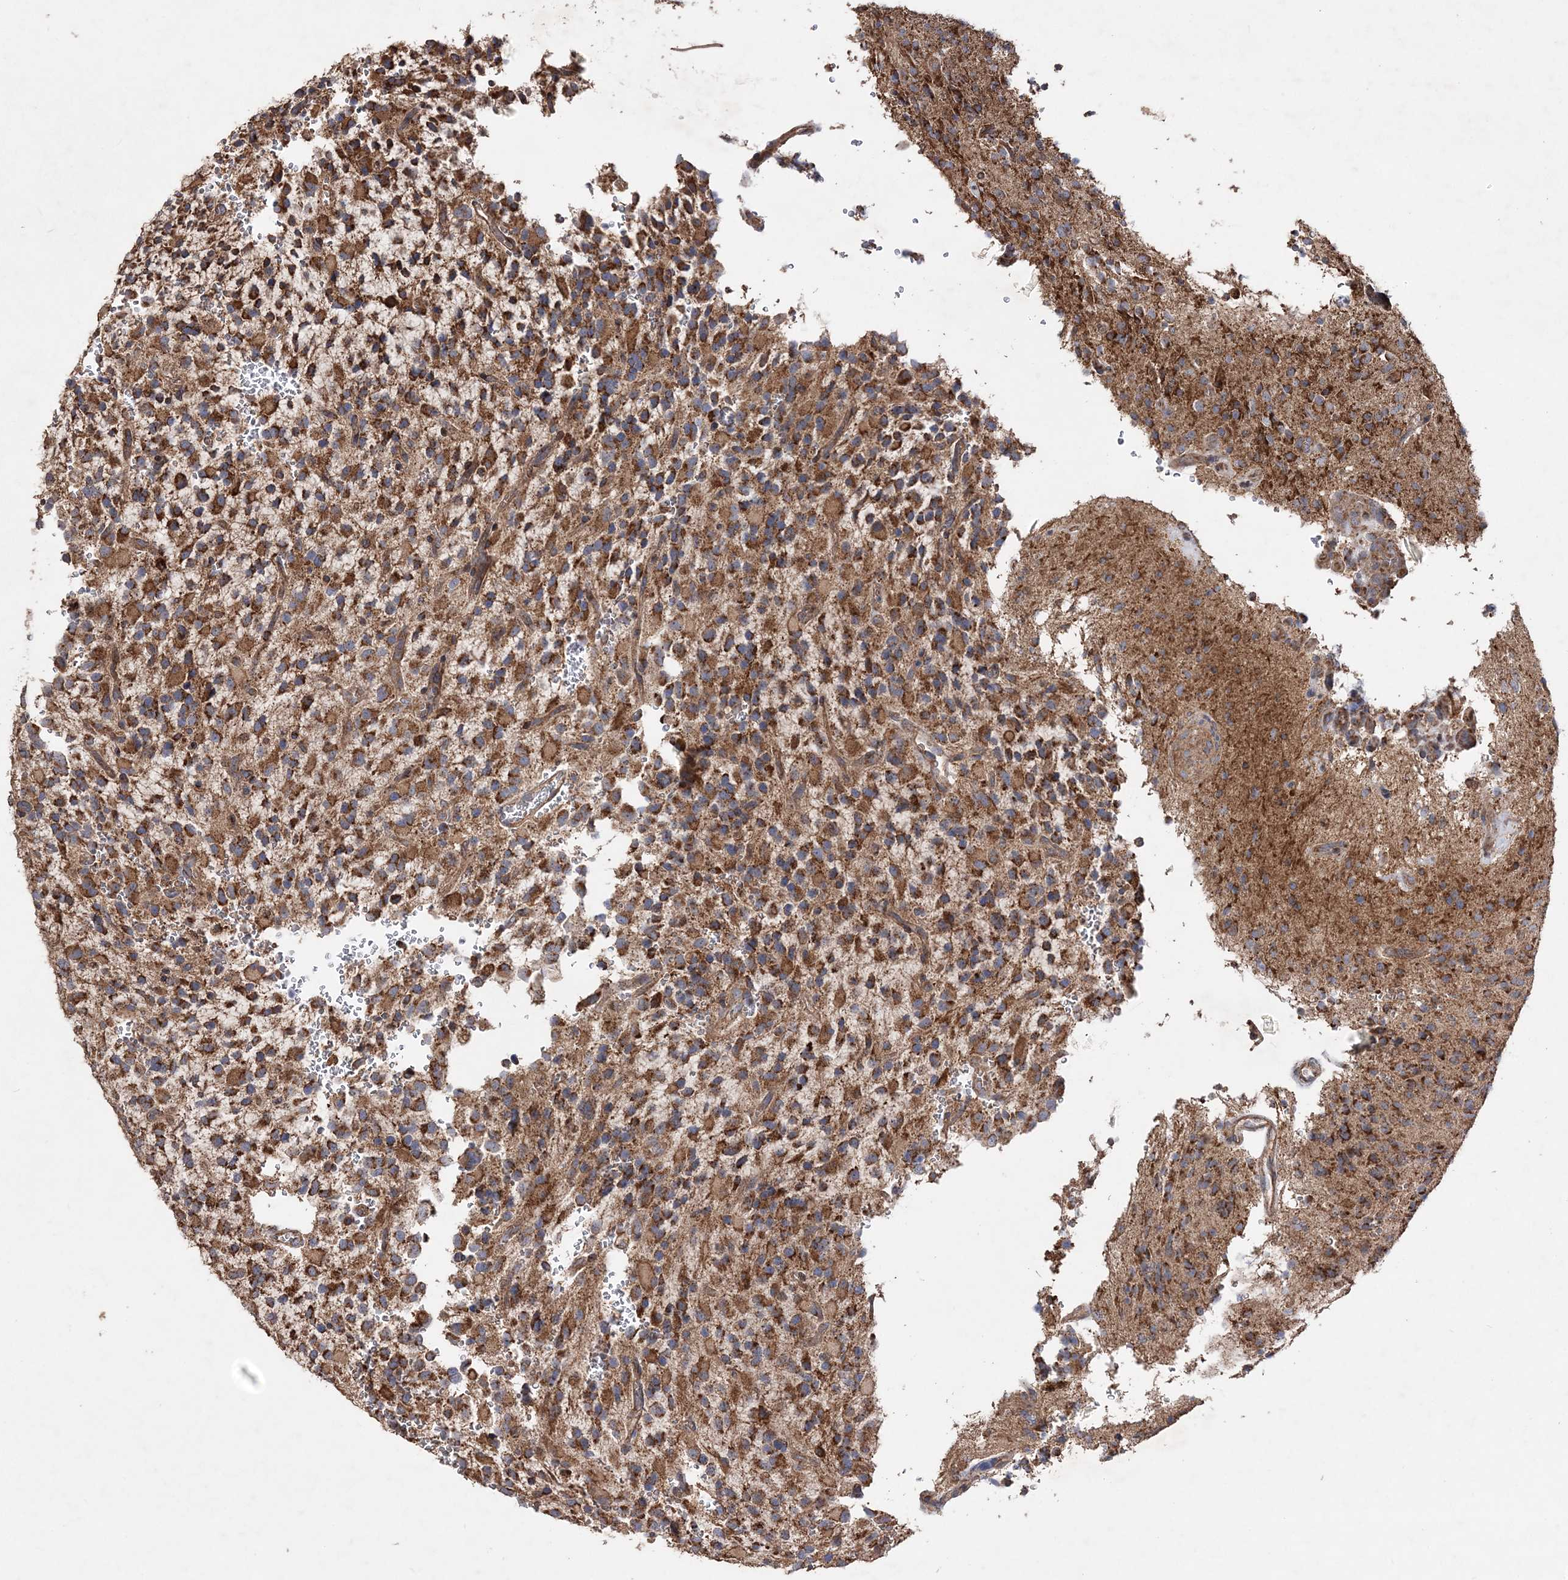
{"staining": {"intensity": "strong", "quantity": ">75%", "location": "cytoplasmic/membranous"}, "tissue": "glioma", "cell_type": "Tumor cells", "image_type": "cancer", "snomed": [{"axis": "morphology", "description": "Glioma, malignant, High grade"}, {"axis": "topography", "description": "Brain"}], "caption": "A histopathology image of human malignant high-grade glioma stained for a protein shows strong cytoplasmic/membranous brown staining in tumor cells.", "gene": "POC5", "patient": {"sex": "male", "age": 34}}